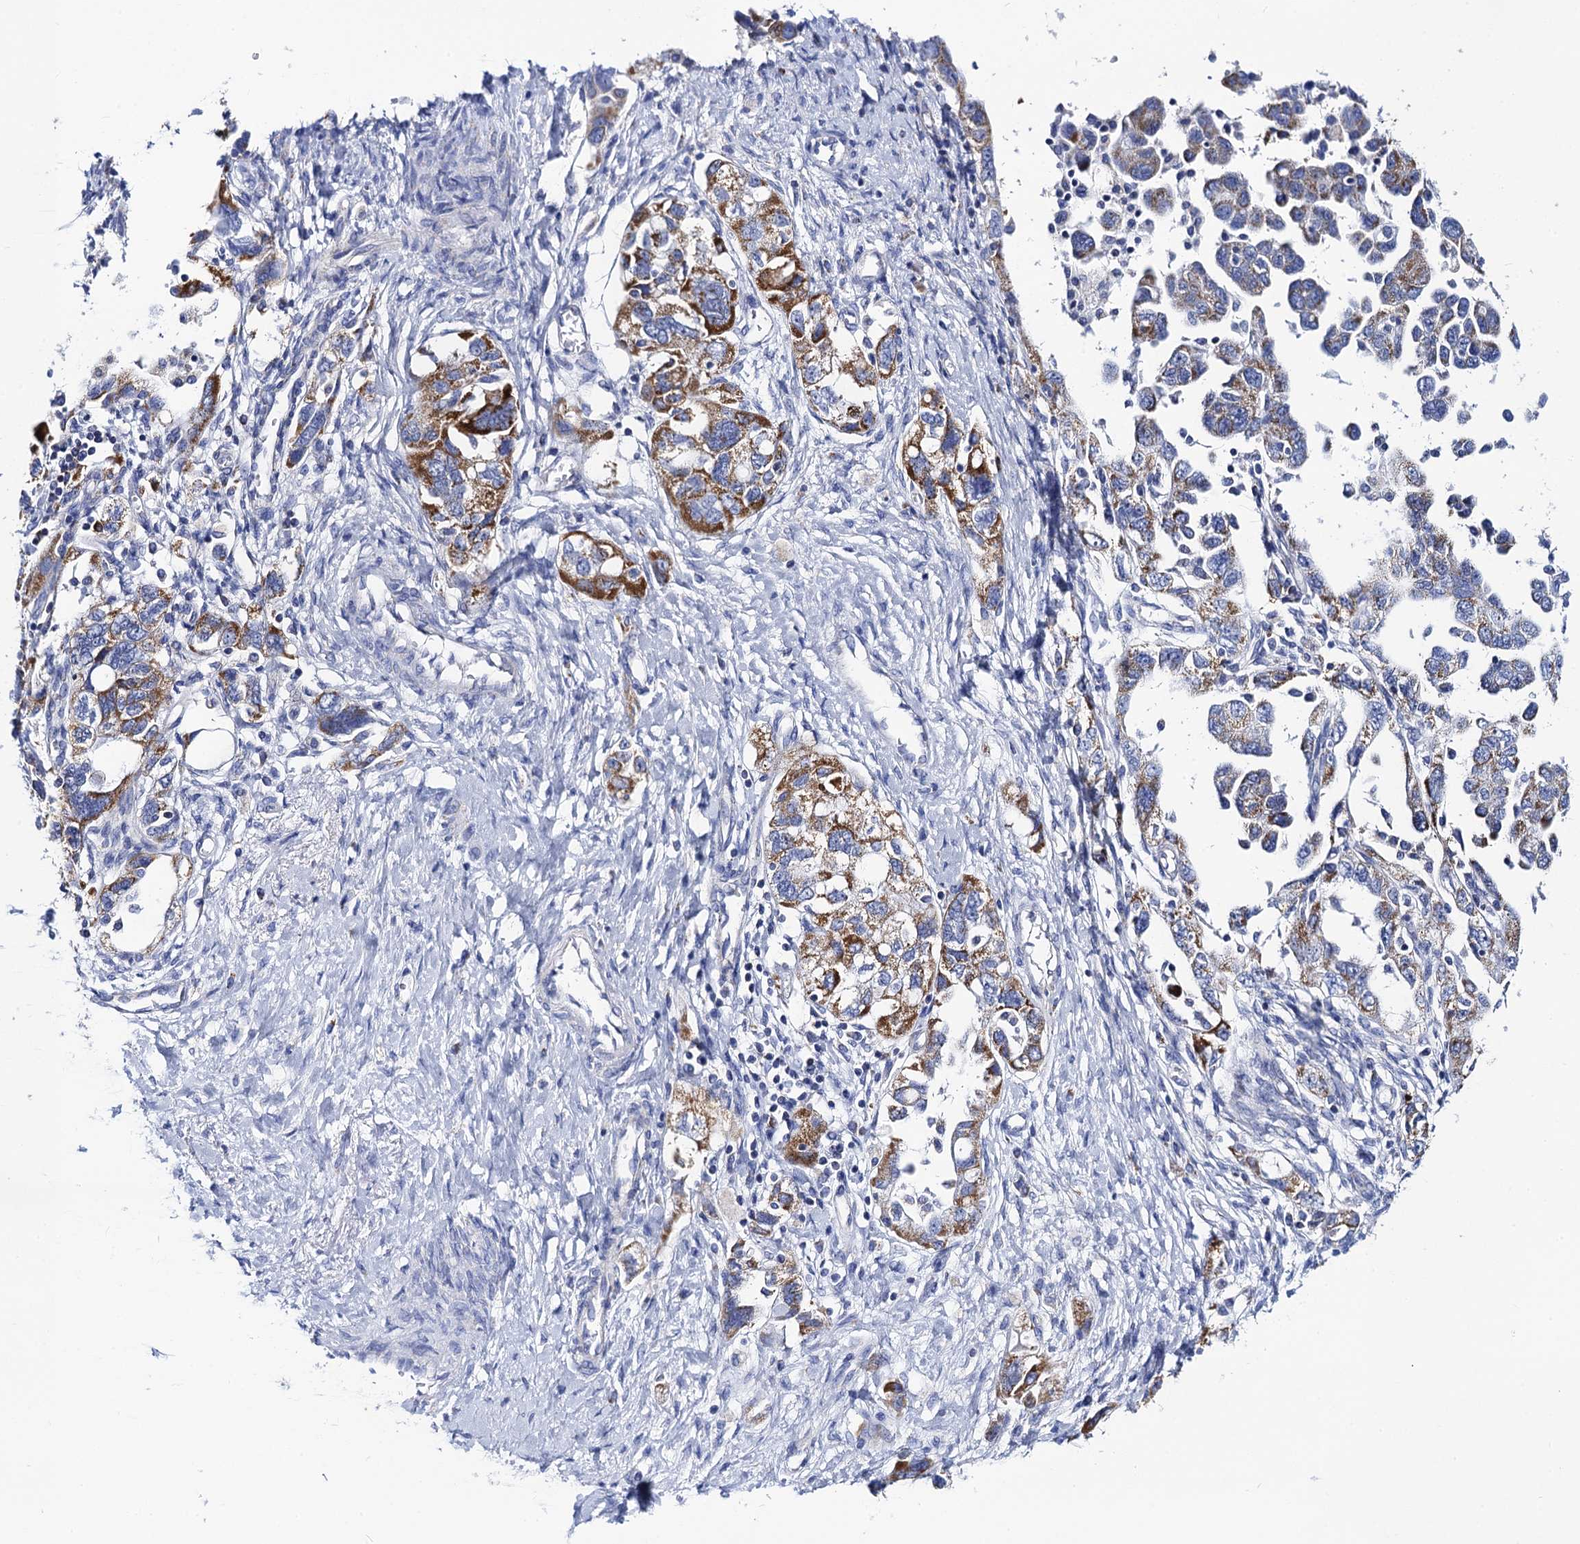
{"staining": {"intensity": "moderate", "quantity": ">75%", "location": "cytoplasmic/membranous"}, "tissue": "ovarian cancer", "cell_type": "Tumor cells", "image_type": "cancer", "snomed": [{"axis": "morphology", "description": "Carcinoma, NOS"}, {"axis": "morphology", "description": "Cystadenocarcinoma, serous, NOS"}, {"axis": "topography", "description": "Ovary"}], "caption": "Immunohistochemistry image of neoplastic tissue: human carcinoma (ovarian) stained using immunohistochemistry exhibits medium levels of moderate protein expression localized specifically in the cytoplasmic/membranous of tumor cells, appearing as a cytoplasmic/membranous brown color.", "gene": "ACADSB", "patient": {"sex": "female", "age": 69}}